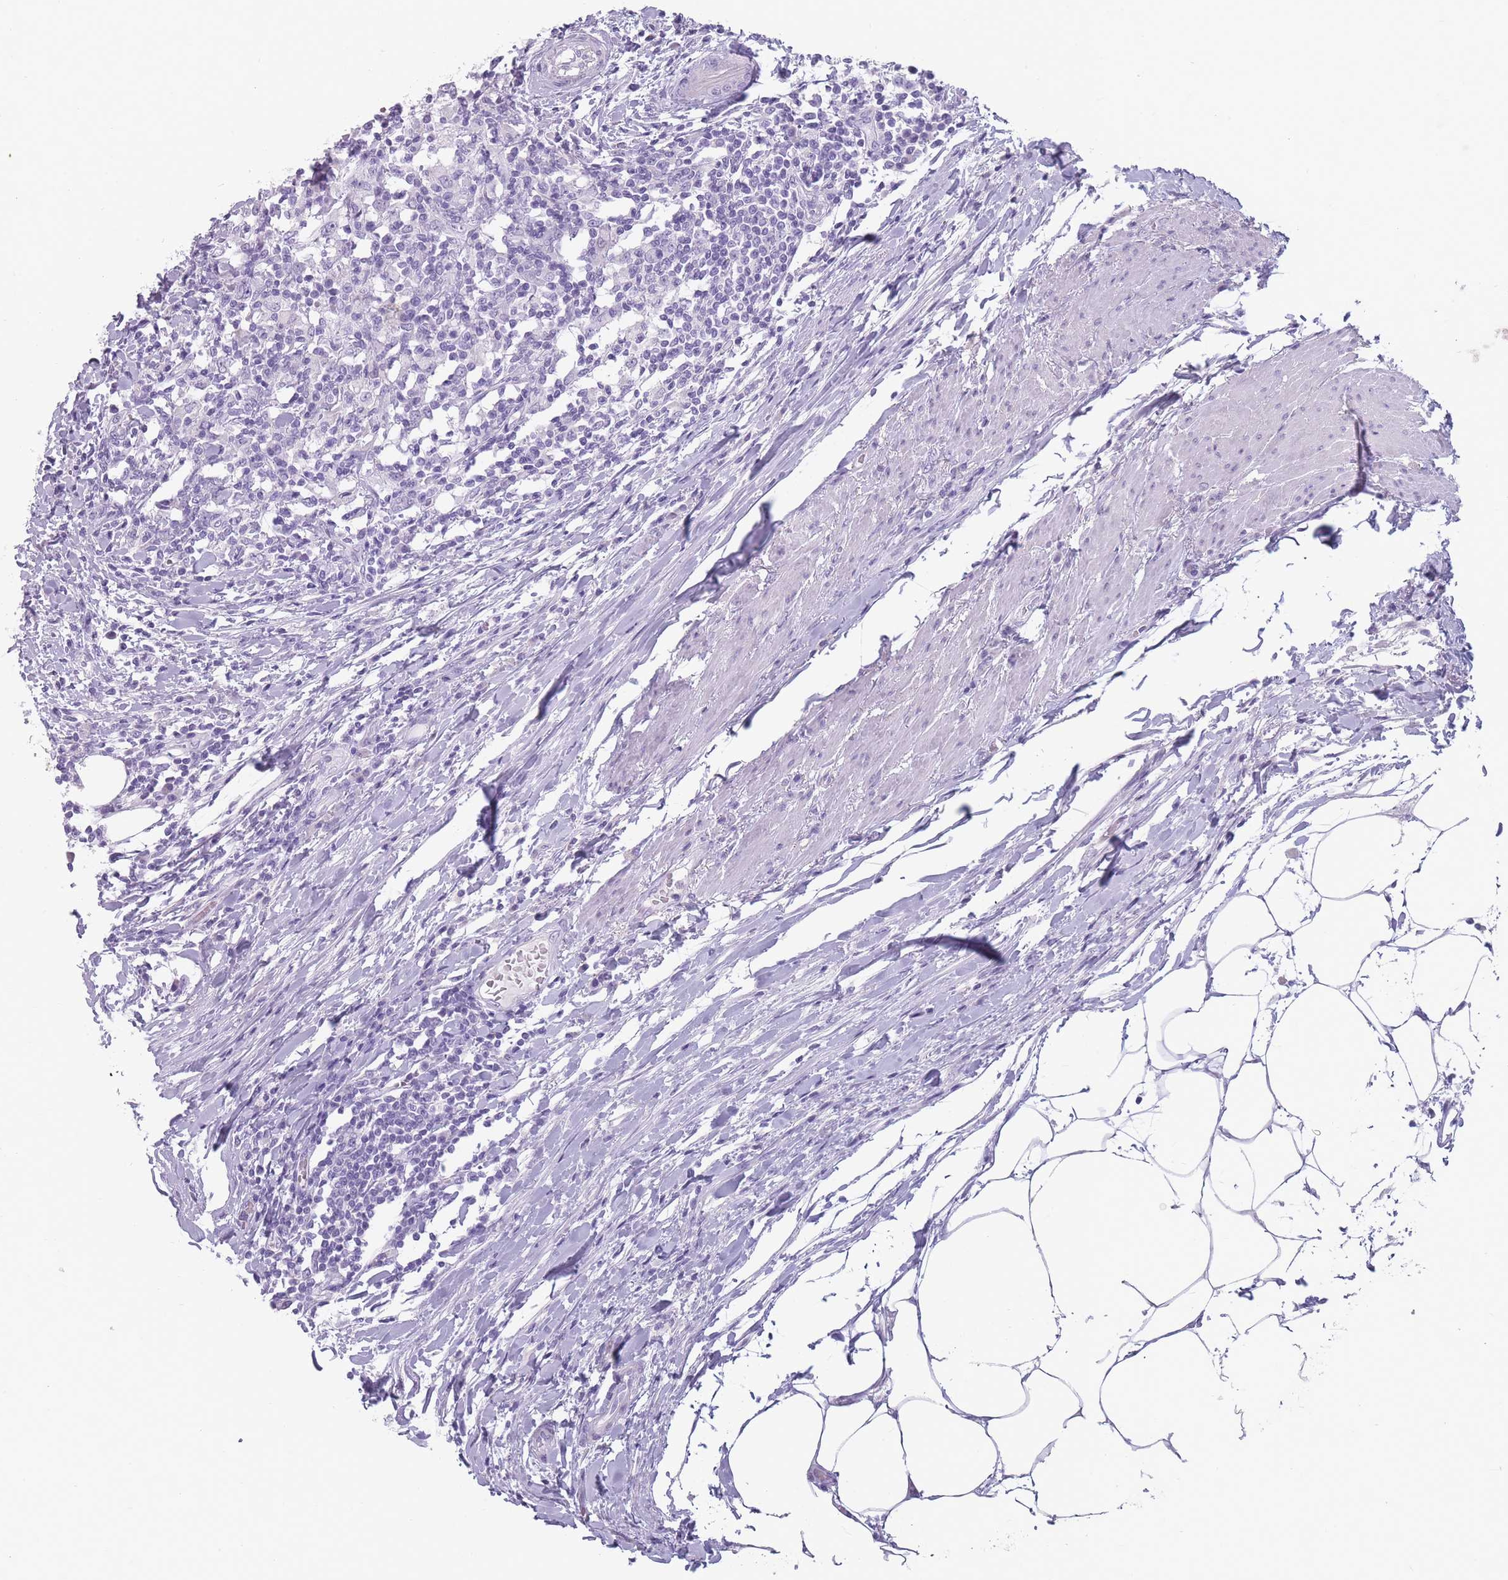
{"staining": {"intensity": "negative", "quantity": "none", "location": "none"}, "tissue": "urothelial cancer", "cell_type": "Tumor cells", "image_type": "cancer", "snomed": [{"axis": "morphology", "description": "Urothelial carcinoma, High grade"}, {"axis": "topography", "description": "Urinary bladder"}], "caption": "Tumor cells show no significant expression in high-grade urothelial carcinoma. (DAB (3,3'-diaminobenzidine) immunohistochemistry with hematoxylin counter stain).", "gene": "CCNO", "patient": {"sex": "male", "age": 61}}